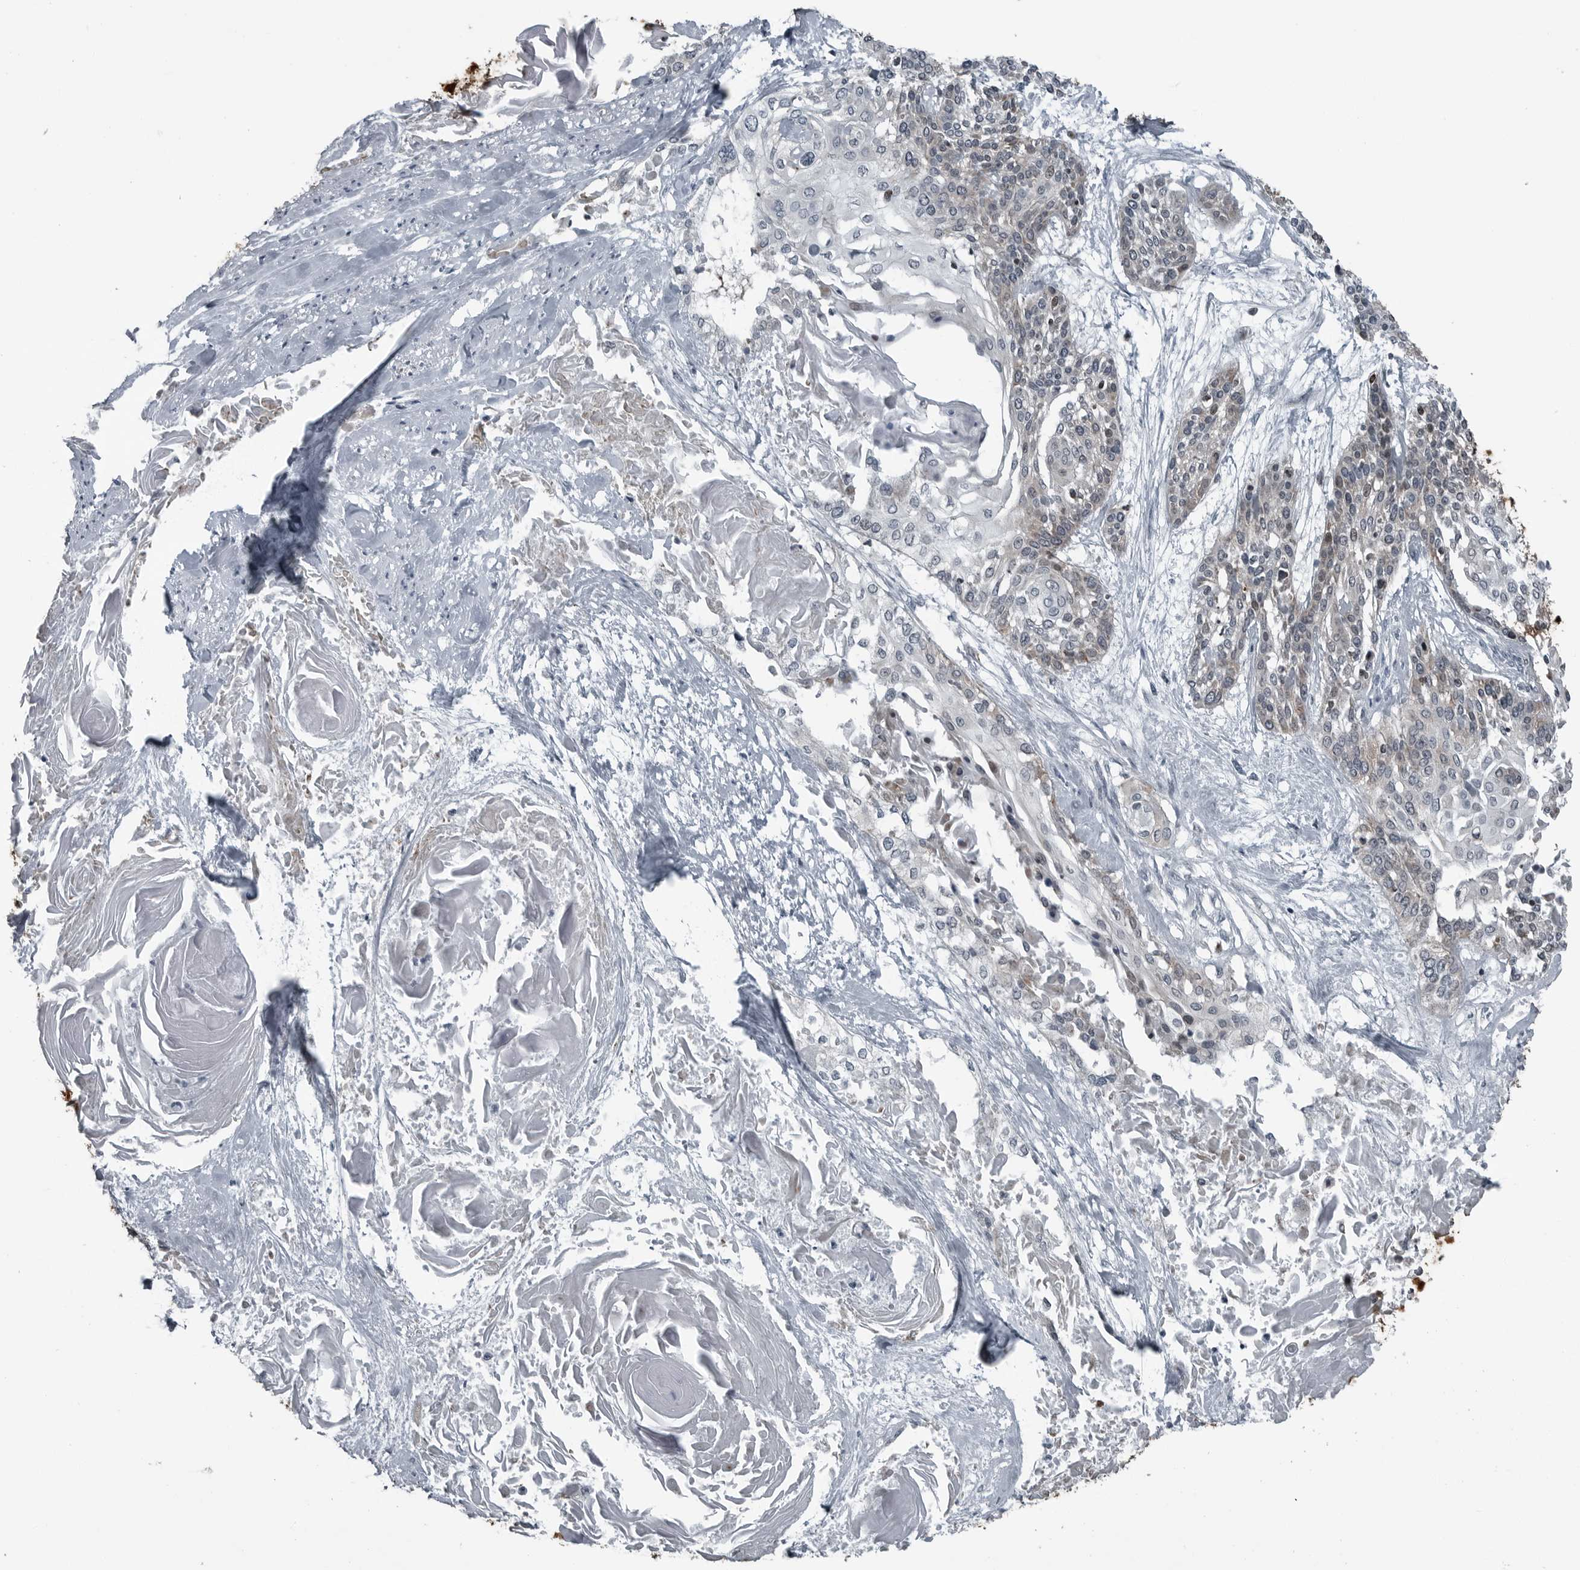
{"staining": {"intensity": "negative", "quantity": "none", "location": "none"}, "tissue": "cervical cancer", "cell_type": "Tumor cells", "image_type": "cancer", "snomed": [{"axis": "morphology", "description": "Squamous cell carcinoma, NOS"}, {"axis": "topography", "description": "Cervix"}], "caption": "The histopathology image demonstrates no significant expression in tumor cells of cervical cancer.", "gene": "GAK", "patient": {"sex": "female", "age": 57}}